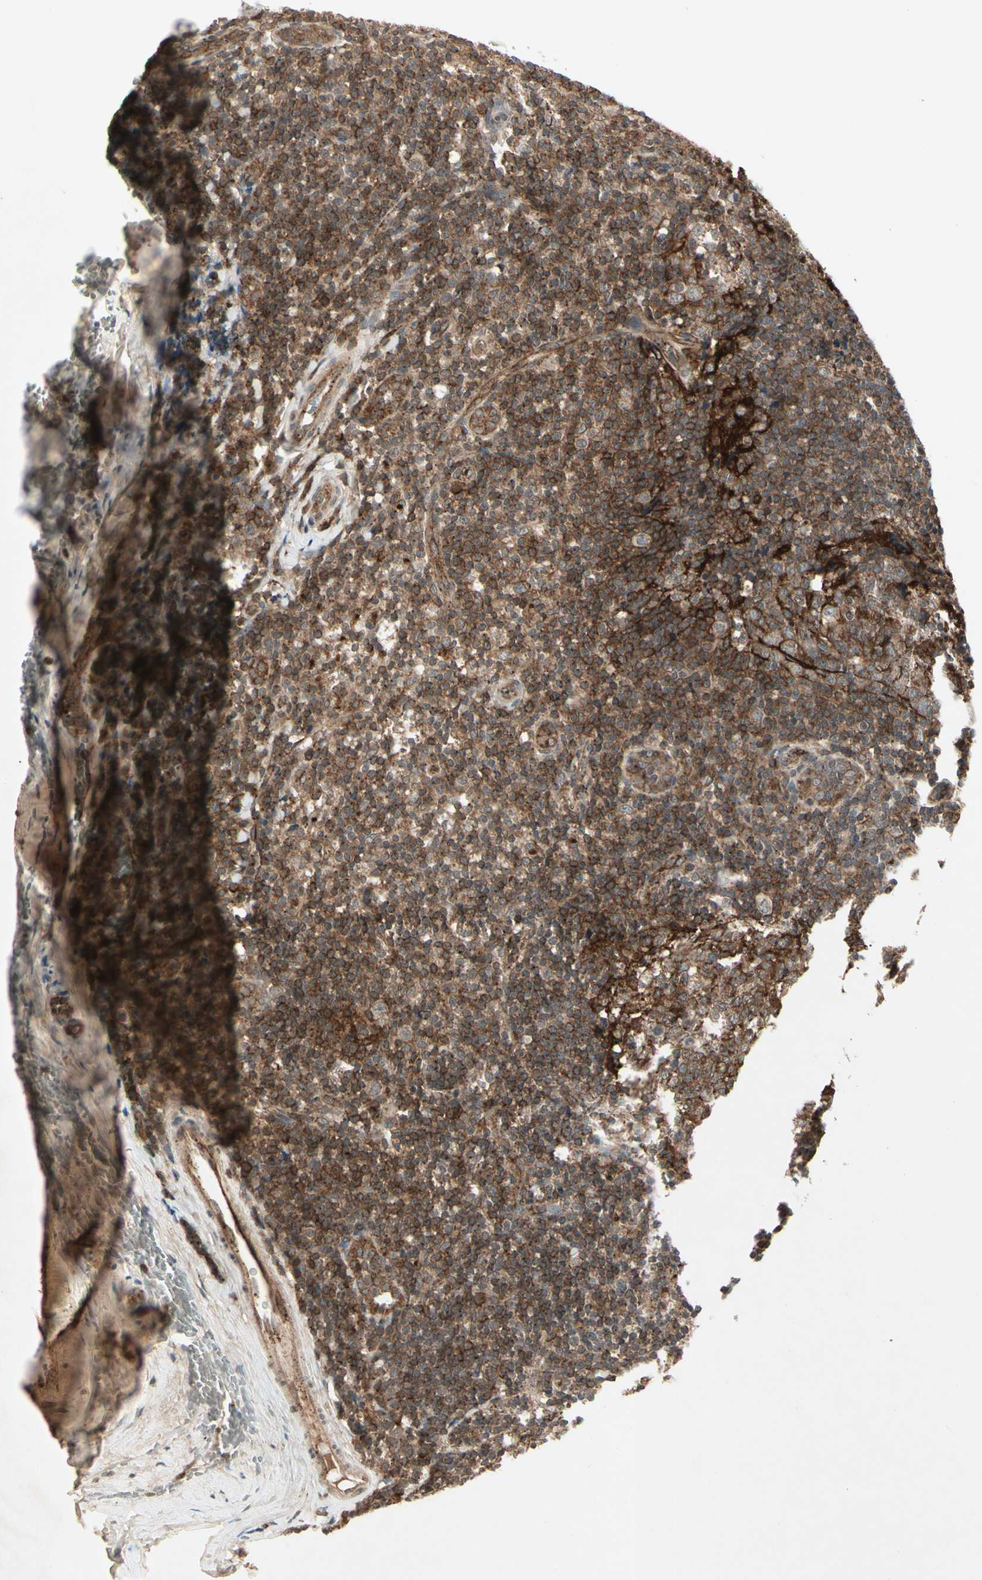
{"staining": {"intensity": "moderate", "quantity": ">75%", "location": "cytoplasmic/membranous"}, "tissue": "tonsil", "cell_type": "Germinal center cells", "image_type": "normal", "snomed": [{"axis": "morphology", "description": "Normal tissue, NOS"}, {"axis": "topography", "description": "Tonsil"}], "caption": "A histopathology image of human tonsil stained for a protein demonstrates moderate cytoplasmic/membranous brown staining in germinal center cells.", "gene": "FLOT1", "patient": {"sex": "male", "age": 31}}